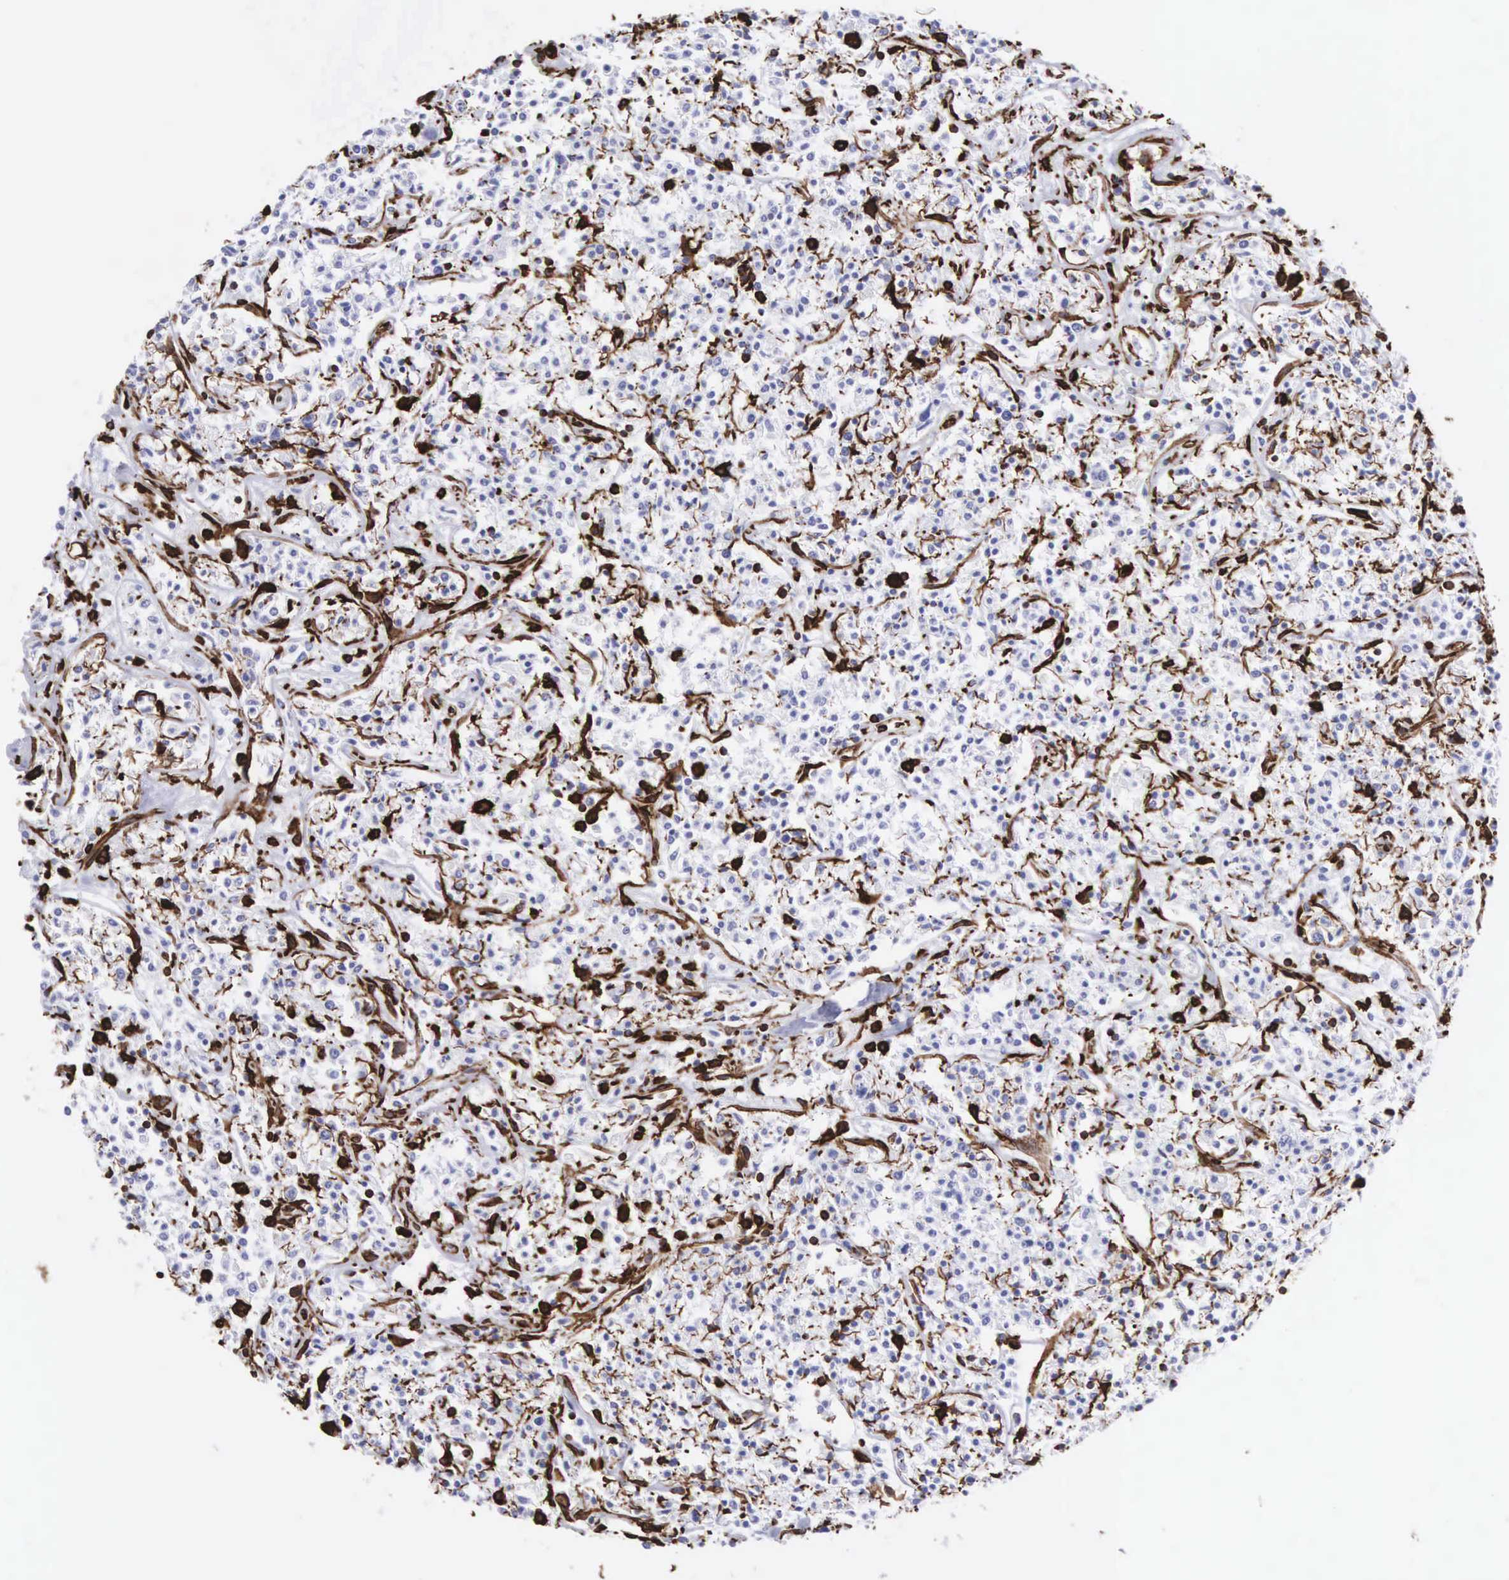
{"staining": {"intensity": "negative", "quantity": "none", "location": "none"}, "tissue": "lymphoma", "cell_type": "Tumor cells", "image_type": "cancer", "snomed": [{"axis": "morphology", "description": "Malignant lymphoma, non-Hodgkin's type, Low grade"}, {"axis": "topography", "description": "Small intestine"}], "caption": "Immunohistochemistry photomicrograph of neoplastic tissue: human lymphoma stained with DAB displays no significant protein expression in tumor cells.", "gene": "VIM", "patient": {"sex": "female", "age": 59}}